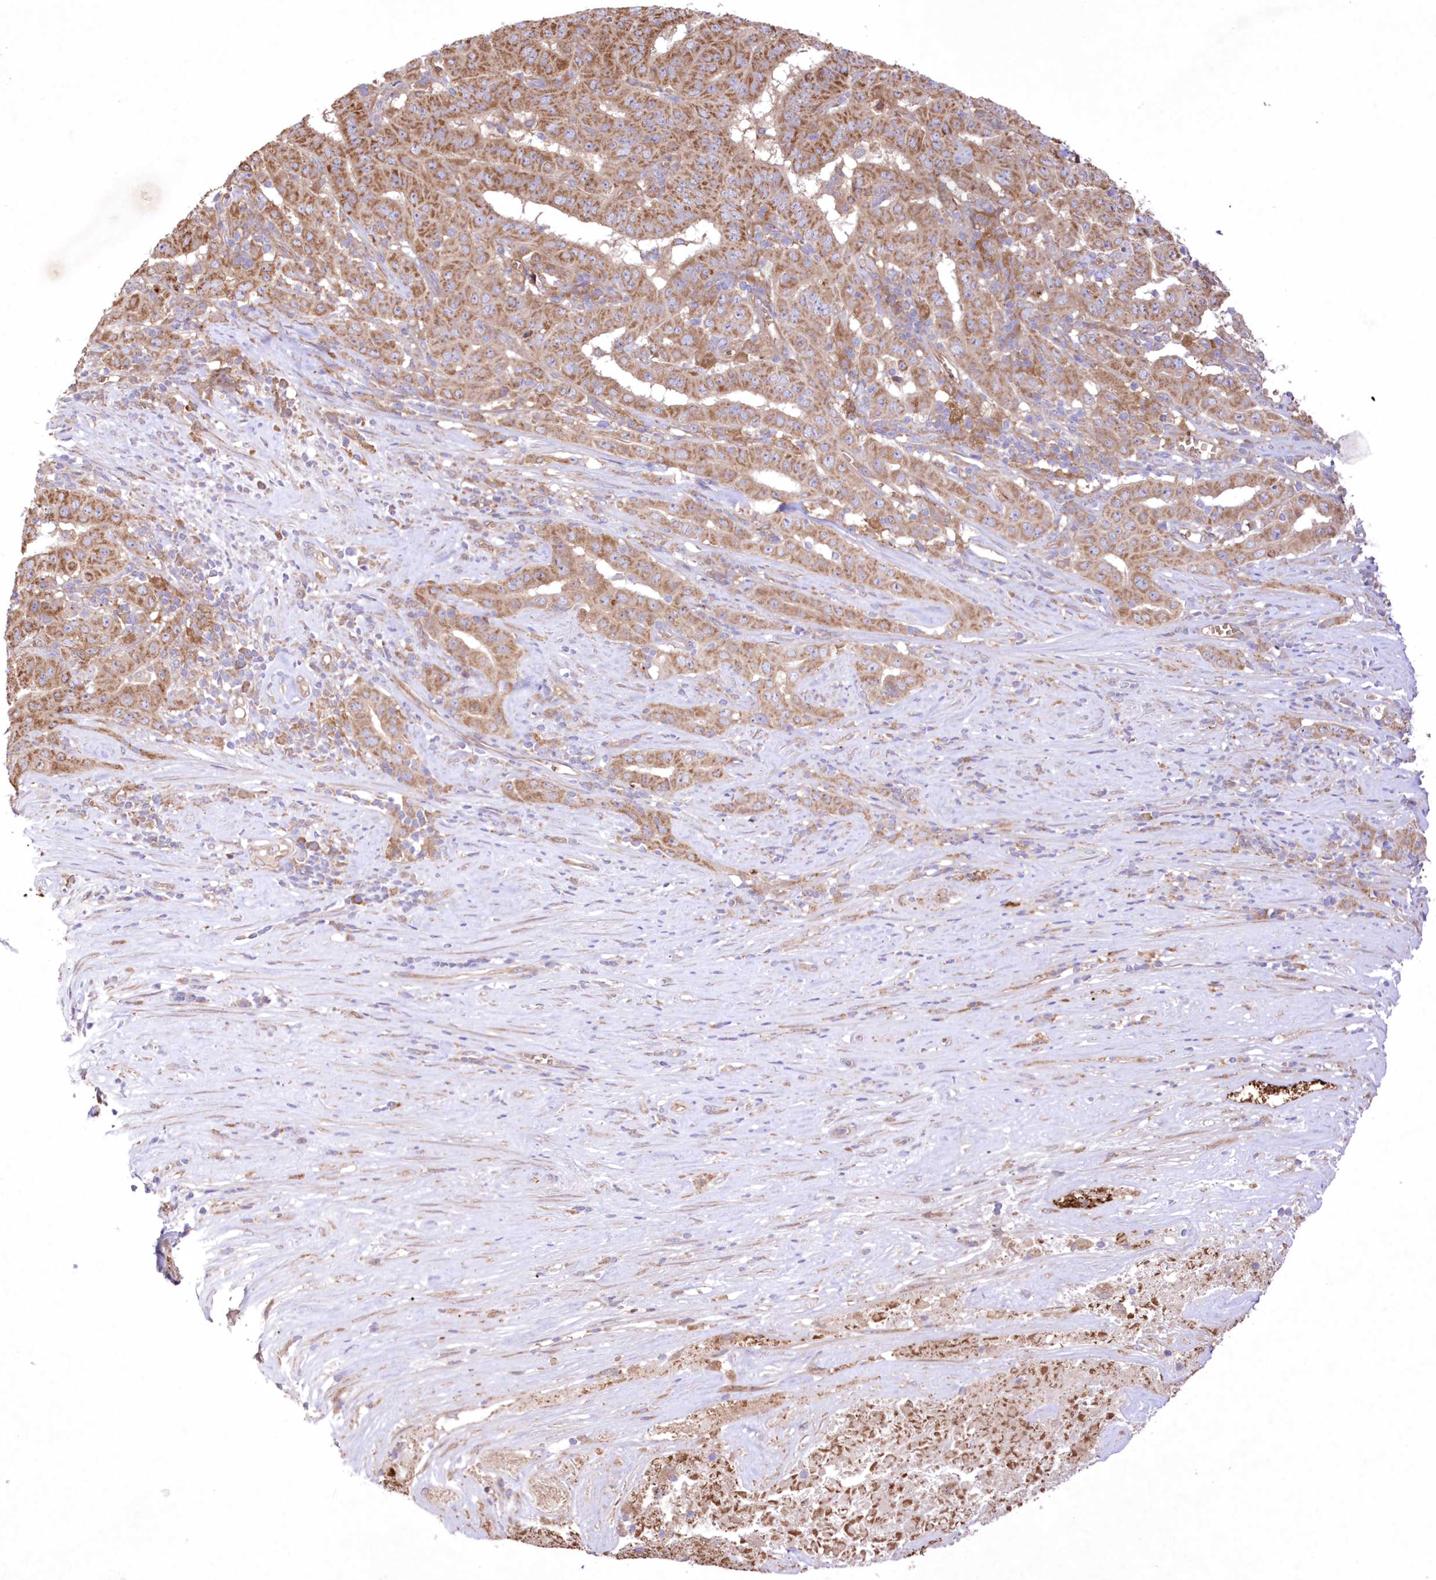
{"staining": {"intensity": "moderate", "quantity": ">75%", "location": "cytoplasmic/membranous"}, "tissue": "pancreatic cancer", "cell_type": "Tumor cells", "image_type": "cancer", "snomed": [{"axis": "morphology", "description": "Adenocarcinoma, NOS"}, {"axis": "topography", "description": "Pancreas"}], "caption": "A brown stain shows moderate cytoplasmic/membranous expression of a protein in human pancreatic cancer (adenocarcinoma) tumor cells.", "gene": "FCHO2", "patient": {"sex": "male", "age": 63}}